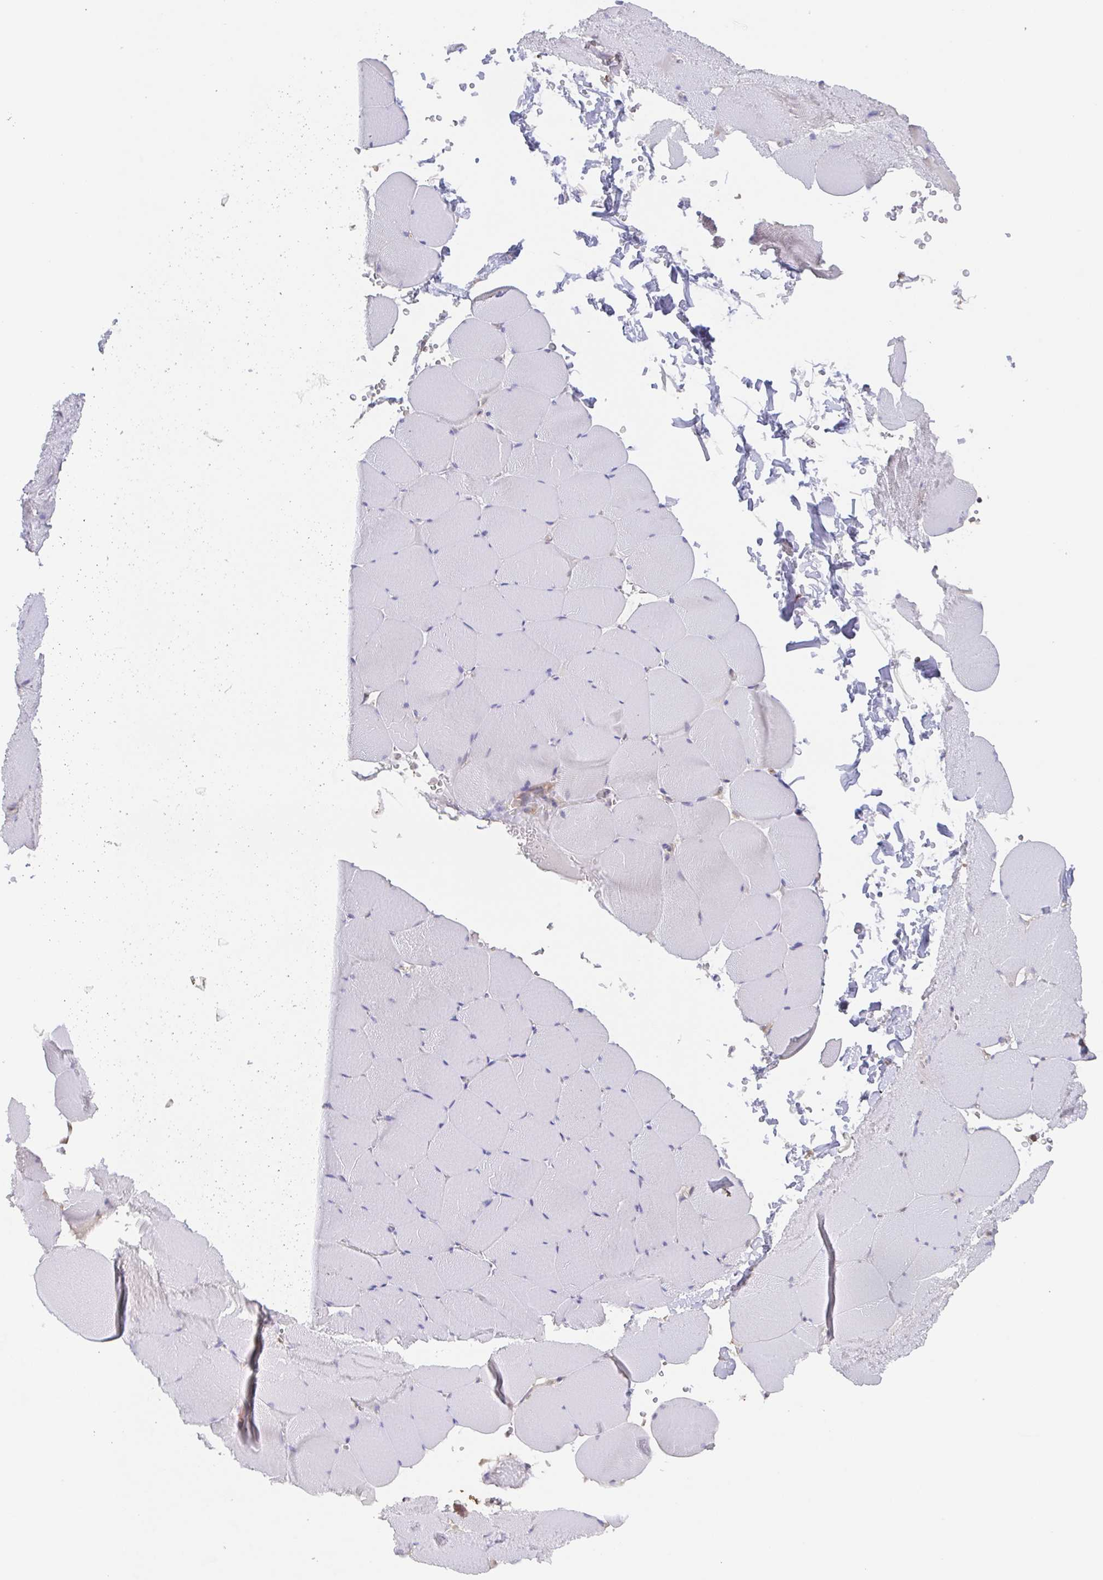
{"staining": {"intensity": "negative", "quantity": "none", "location": "none"}, "tissue": "skeletal muscle", "cell_type": "Myocytes", "image_type": "normal", "snomed": [{"axis": "morphology", "description": "Normal tissue, NOS"}, {"axis": "topography", "description": "Skeletal muscle"}, {"axis": "topography", "description": "Head-Neck"}], "caption": "IHC of benign skeletal muscle reveals no staining in myocytes. (DAB IHC visualized using brightfield microscopy, high magnification).", "gene": "AGFG2", "patient": {"sex": "male", "age": 66}}